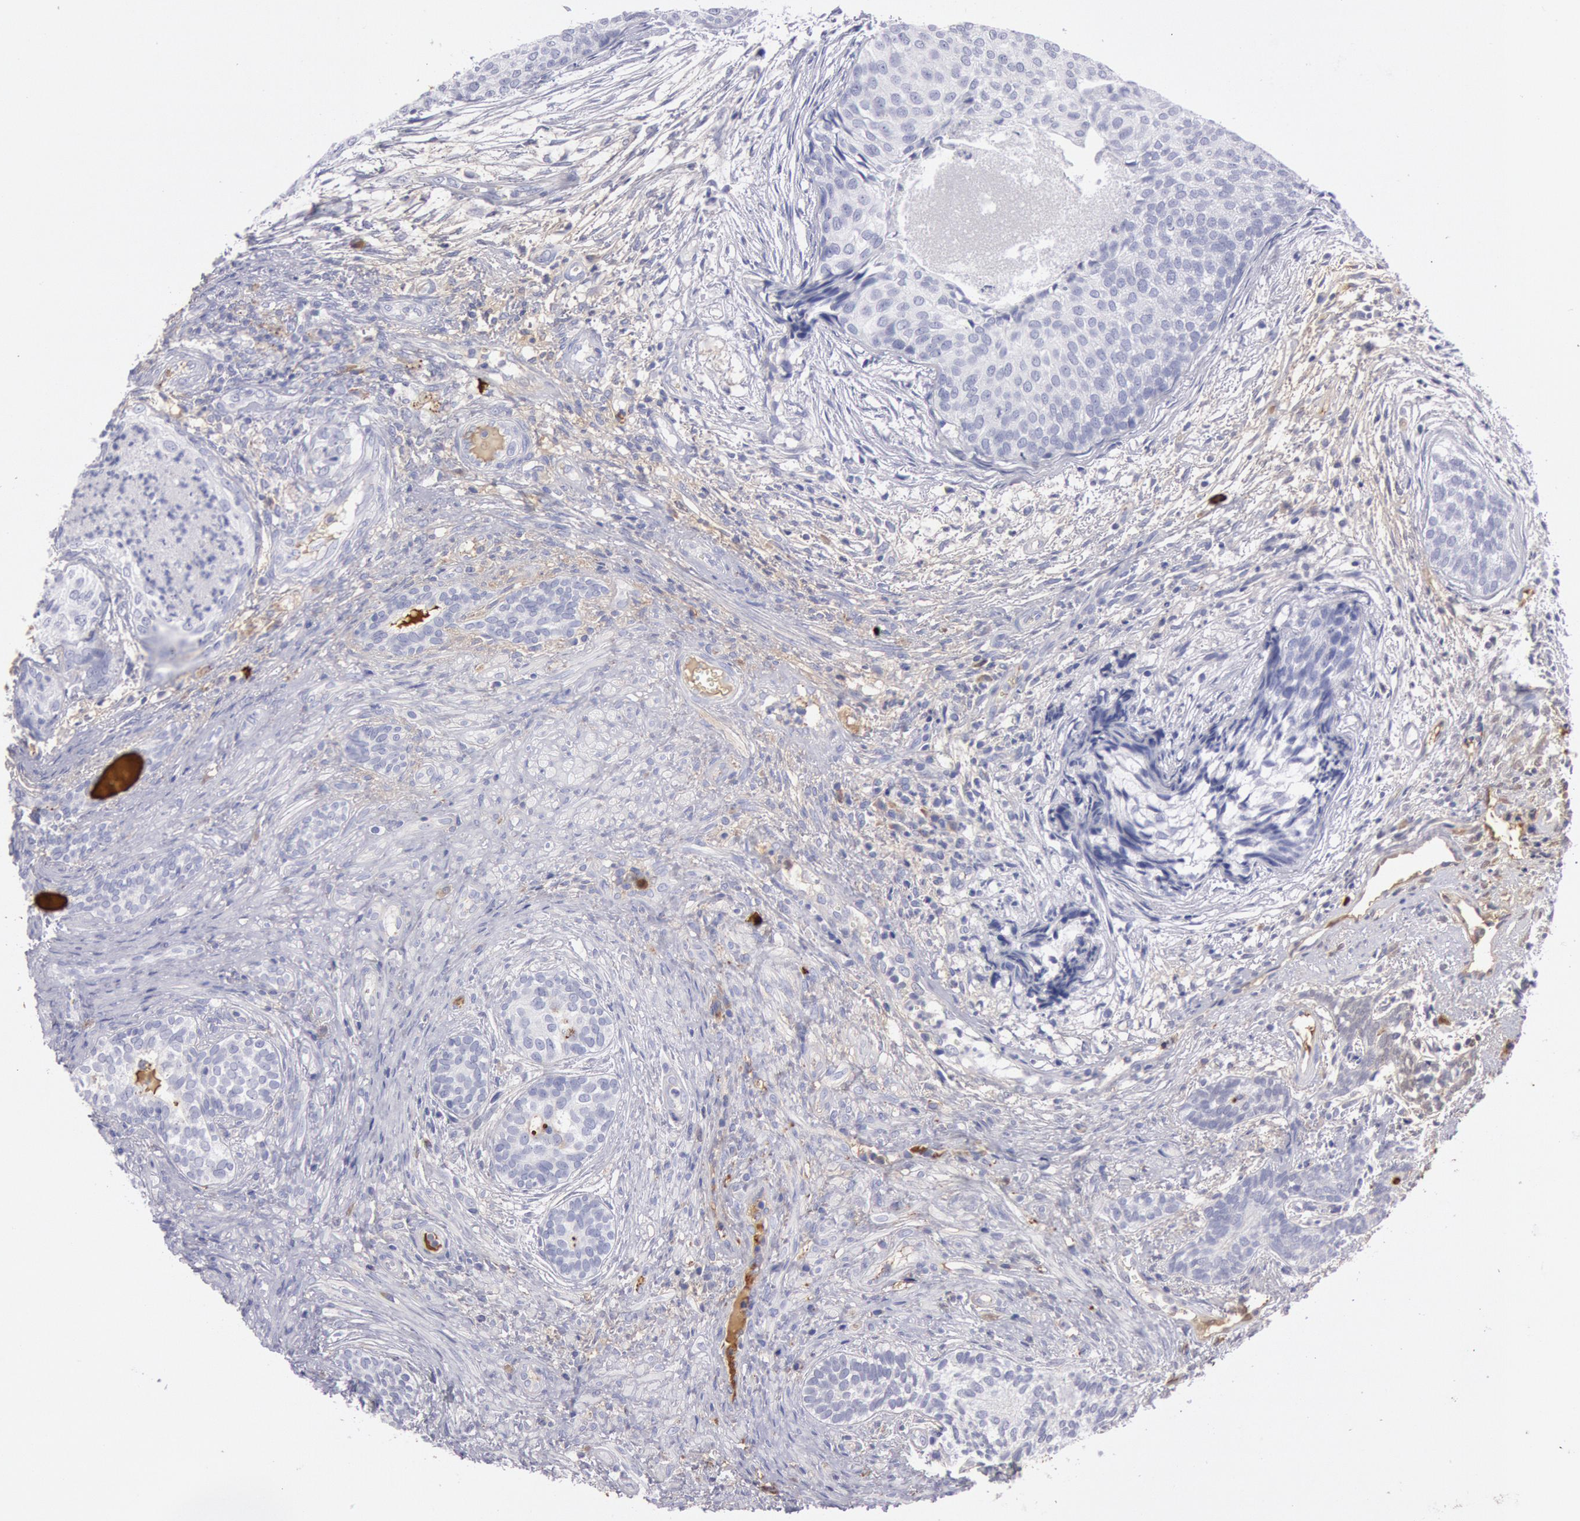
{"staining": {"intensity": "negative", "quantity": "none", "location": "none"}, "tissue": "urothelial cancer", "cell_type": "Tumor cells", "image_type": "cancer", "snomed": [{"axis": "morphology", "description": "Urothelial carcinoma, Low grade"}, {"axis": "topography", "description": "Urinary bladder"}], "caption": "A high-resolution photomicrograph shows immunohistochemistry (IHC) staining of urothelial cancer, which exhibits no significant positivity in tumor cells. (IHC, brightfield microscopy, high magnification).", "gene": "IGHA1", "patient": {"sex": "male", "age": 84}}